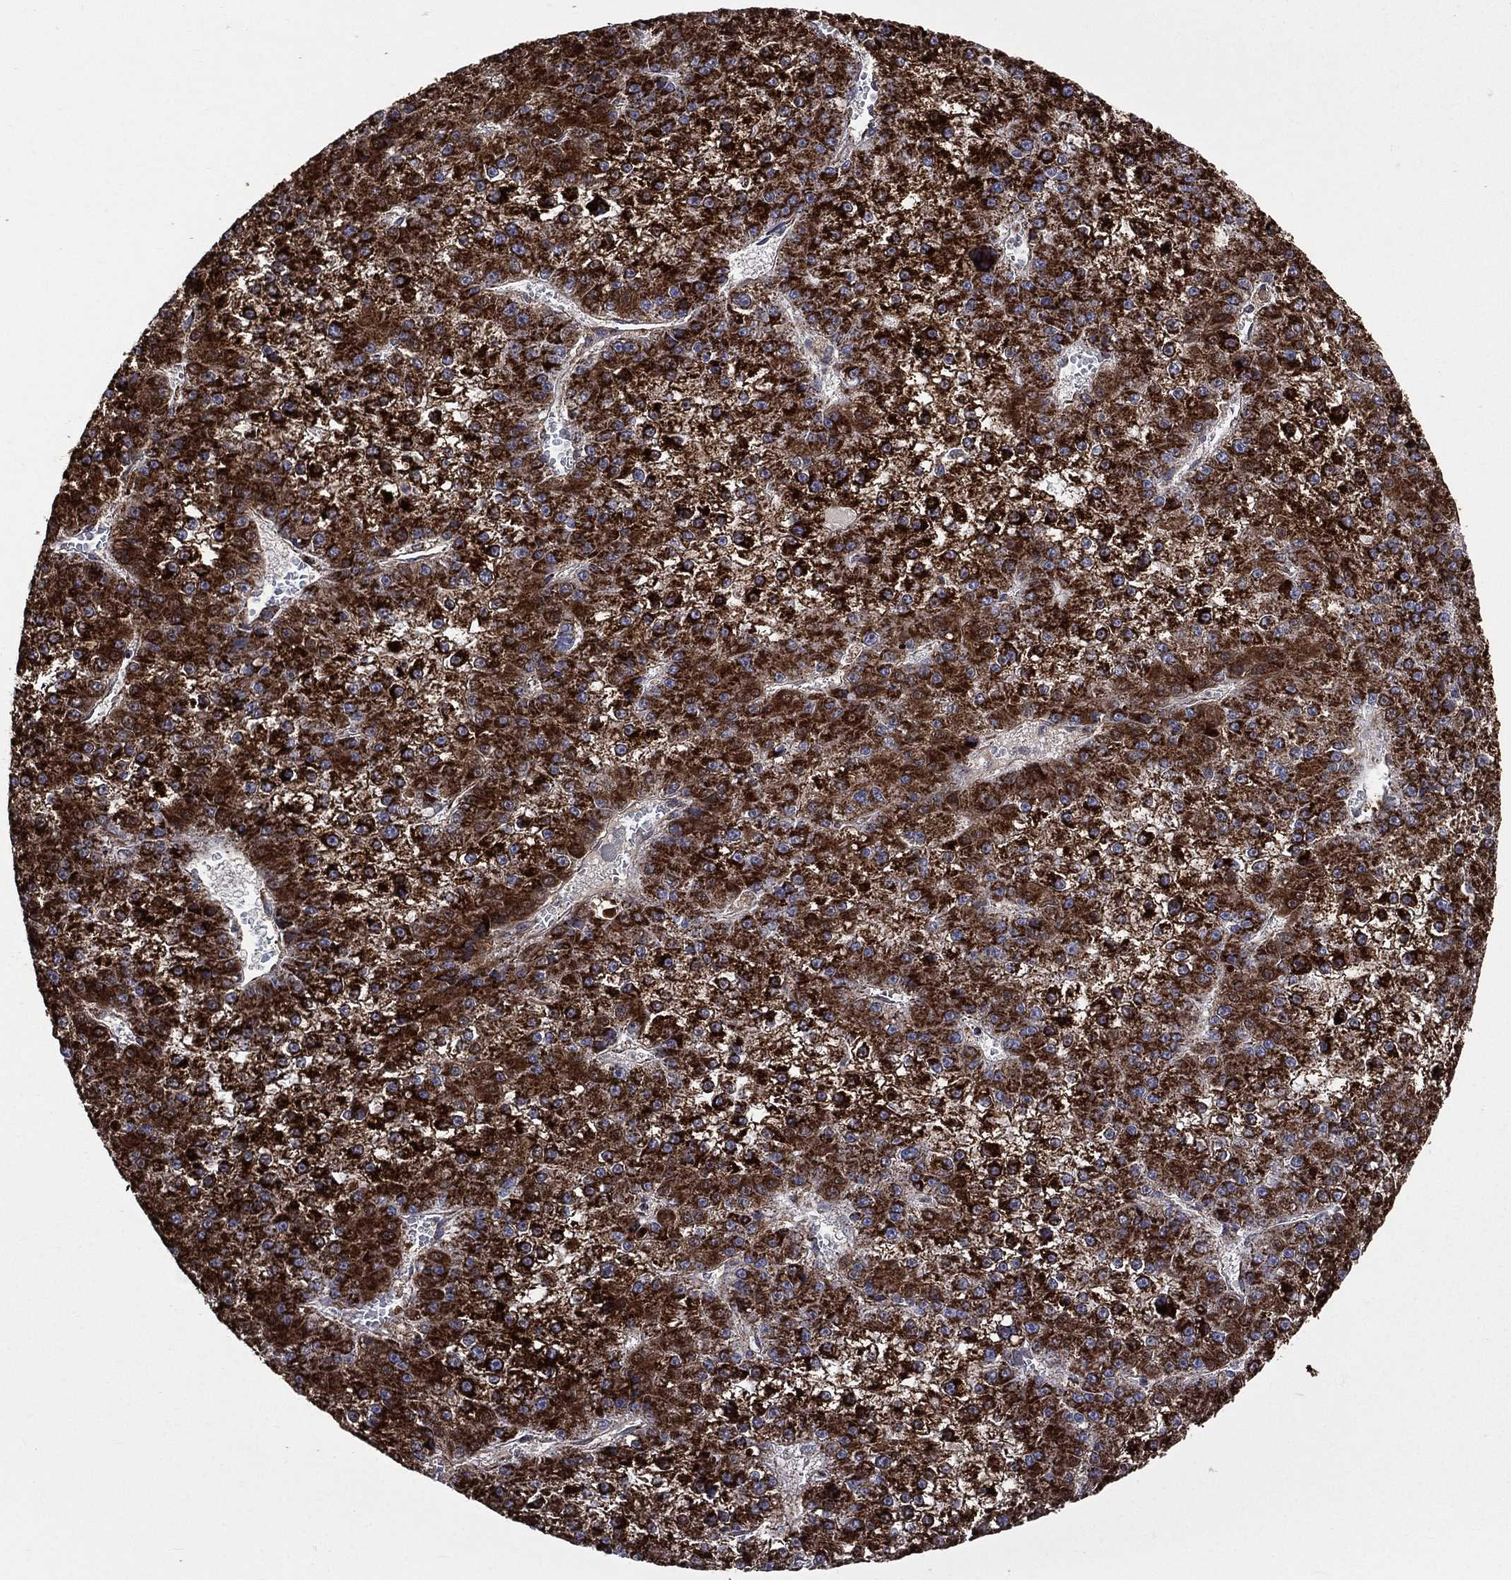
{"staining": {"intensity": "strong", "quantity": ">75%", "location": "cytoplasmic/membranous"}, "tissue": "liver cancer", "cell_type": "Tumor cells", "image_type": "cancer", "snomed": [{"axis": "morphology", "description": "Carcinoma, Hepatocellular, NOS"}, {"axis": "topography", "description": "Liver"}], "caption": "A brown stain highlights strong cytoplasmic/membranous staining of a protein in human hepatocellular carcinoma (liver) tumor cells. The protein is shown in brown color, while the nuclei are stained blue.", "gene": "GOT2", "patient": {"sex": "female", "age": 73}}